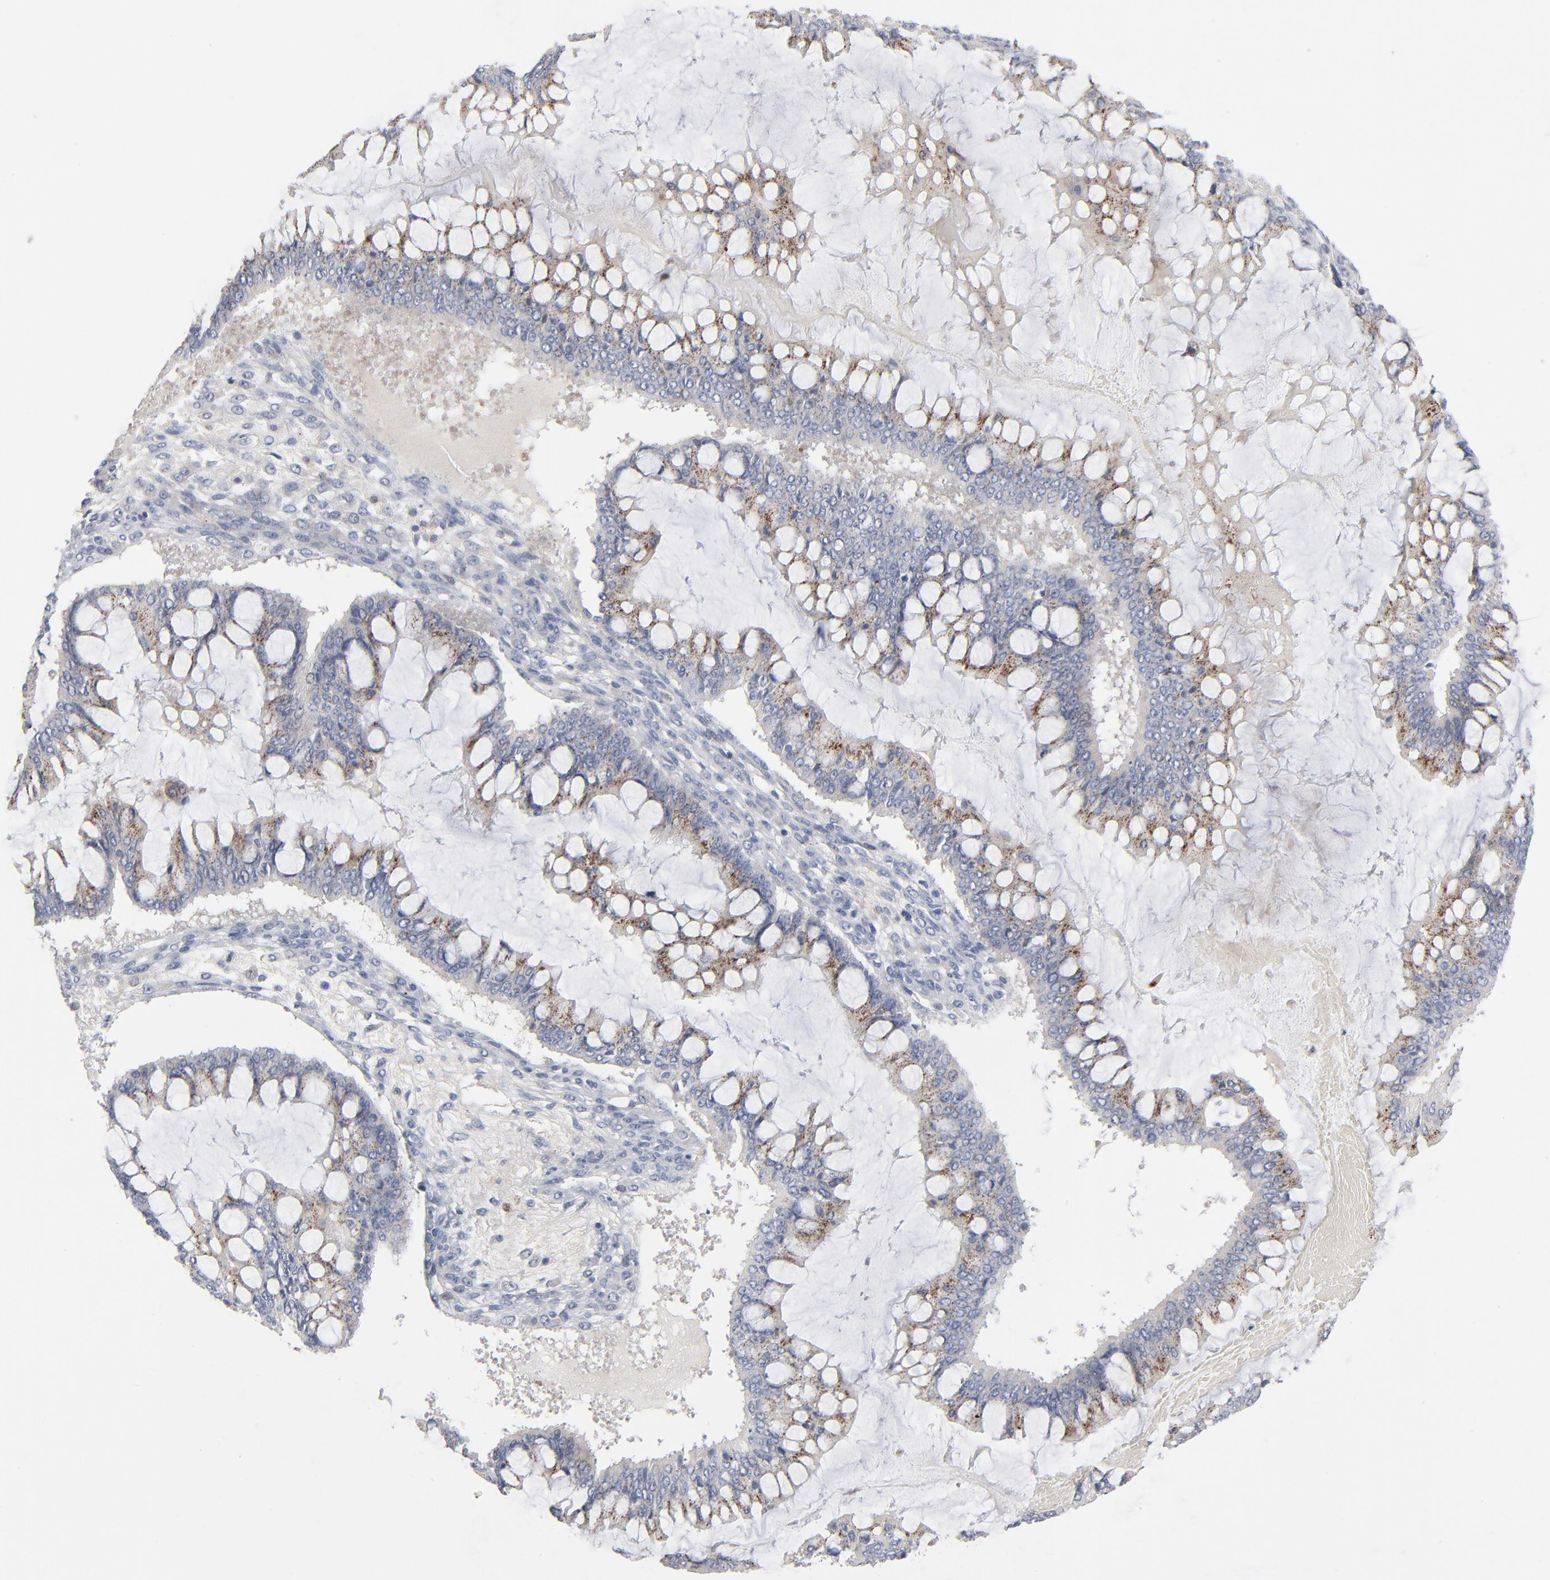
{"staining": {"intensity": "weak", "quantity": "25%-75%", "location": "cytoplasmic/membranous"}, "tissue": "ovarian cancer", "cell_type": "Tumor cells", "image_type": "cancer", "snomed": [{"axis": "morphology", "description": "Cystadenocarcinoma, mucinous, NOS"}, {"axis": "topography", "description": "Ovary"}], "caption": "A high-resolution micrograph shows immunohistochemistry (IHC) staining of ovarian mucinous cystadenocarcinoma, which reveals weak cytoplasmic/membranous staining in approximately 25%-75% of tumor cells.", "gene": "BID", "patient": {"sex": "female", "age": 73}}